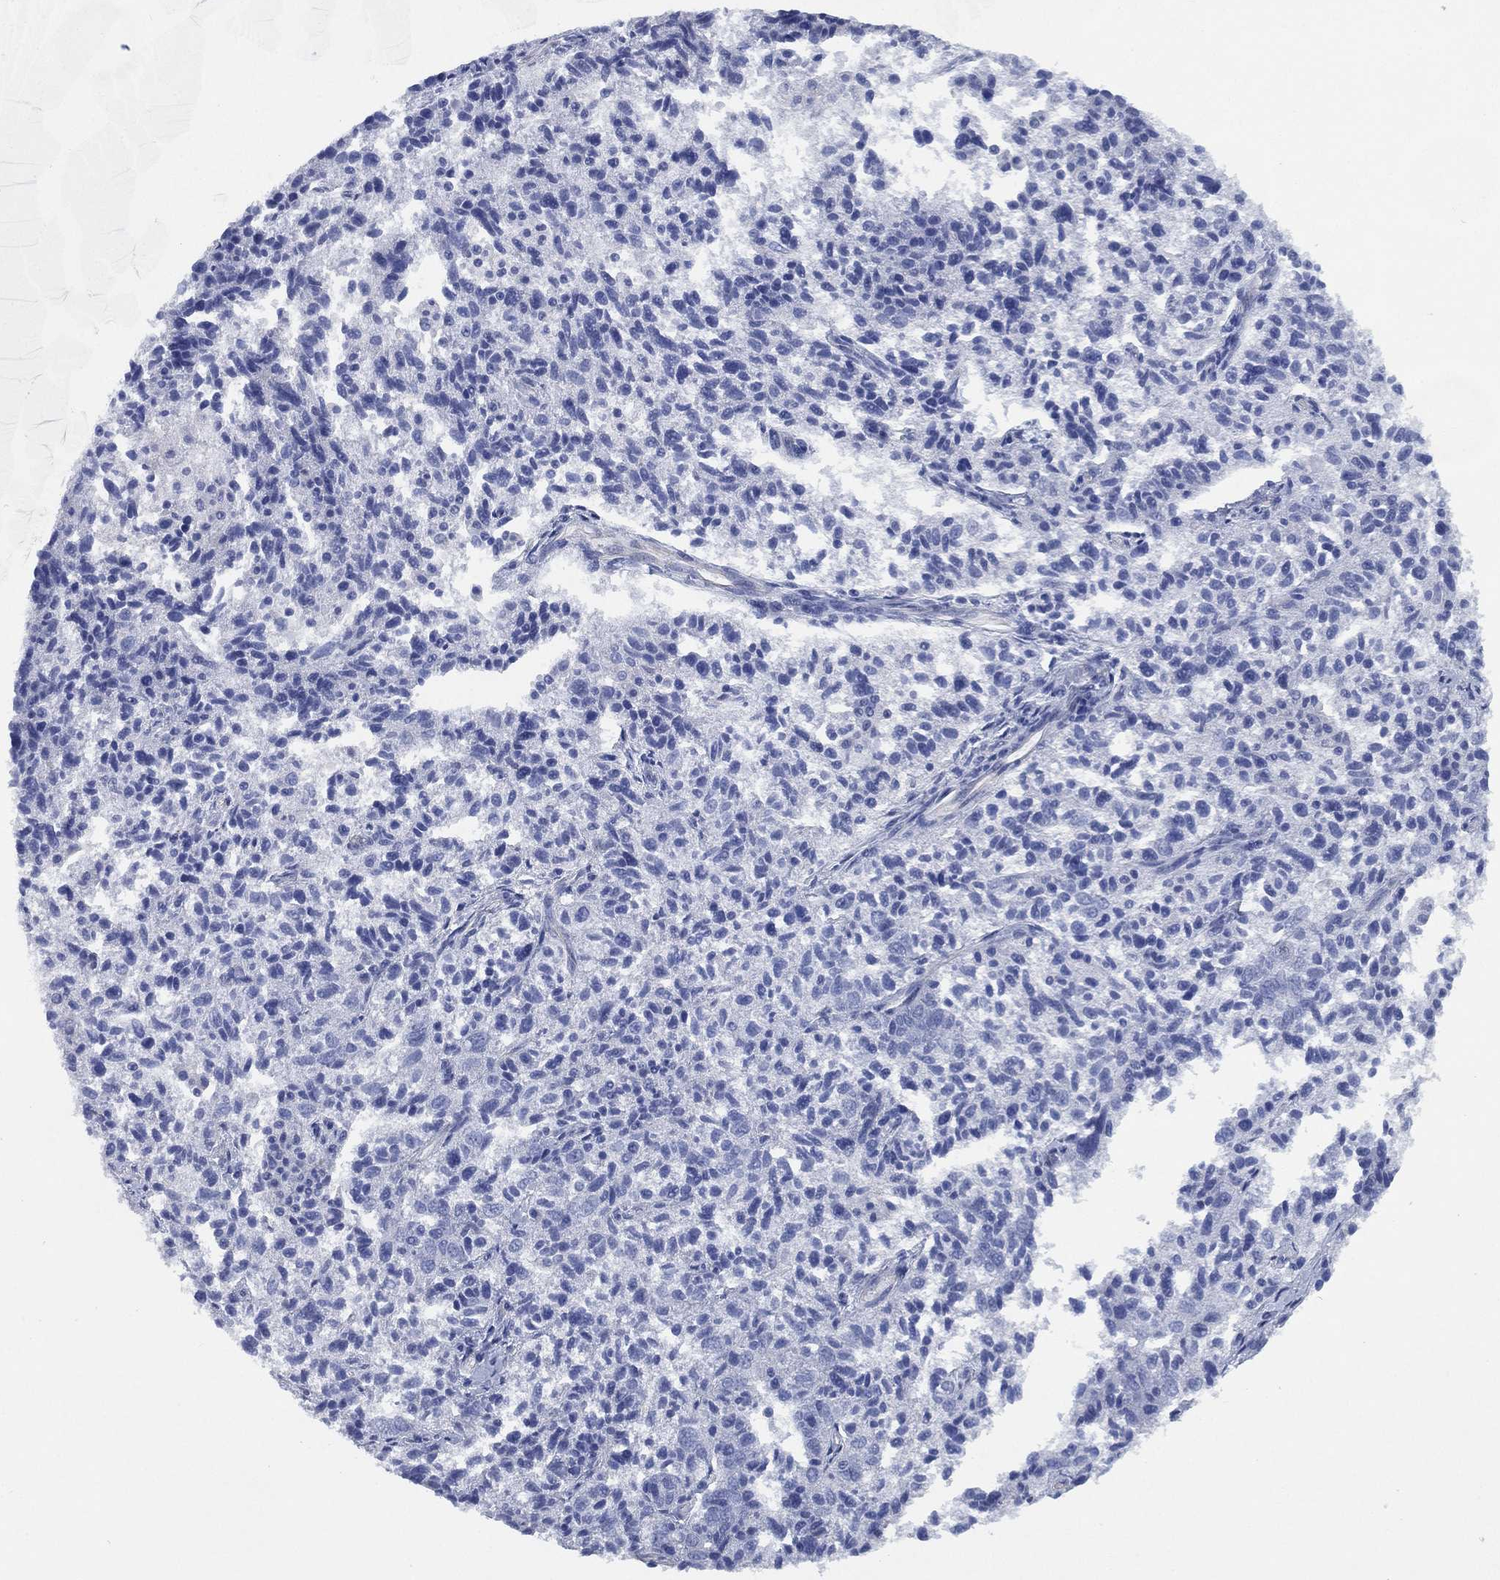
{"staining": {"intensity": "negative", "quantity": "none", "location": "none"}, "tissue": "ovarian cancer", "cell_type": "Tumor cells", "image_type": "cancer", "snomed": [{"axis": "morphology", "description": "Cystadenocarcinoma, serous, NOS"}, {"axis": "topography", "description": "Ovary"}], "caption": "Immunohistochemical staining of ovarian cancer (serous cystadenocarcinoma) demonstrates no significant expression in tumor cells.", "gene": "CCDC70", "patient": {"sex": "female", "age": 71}}